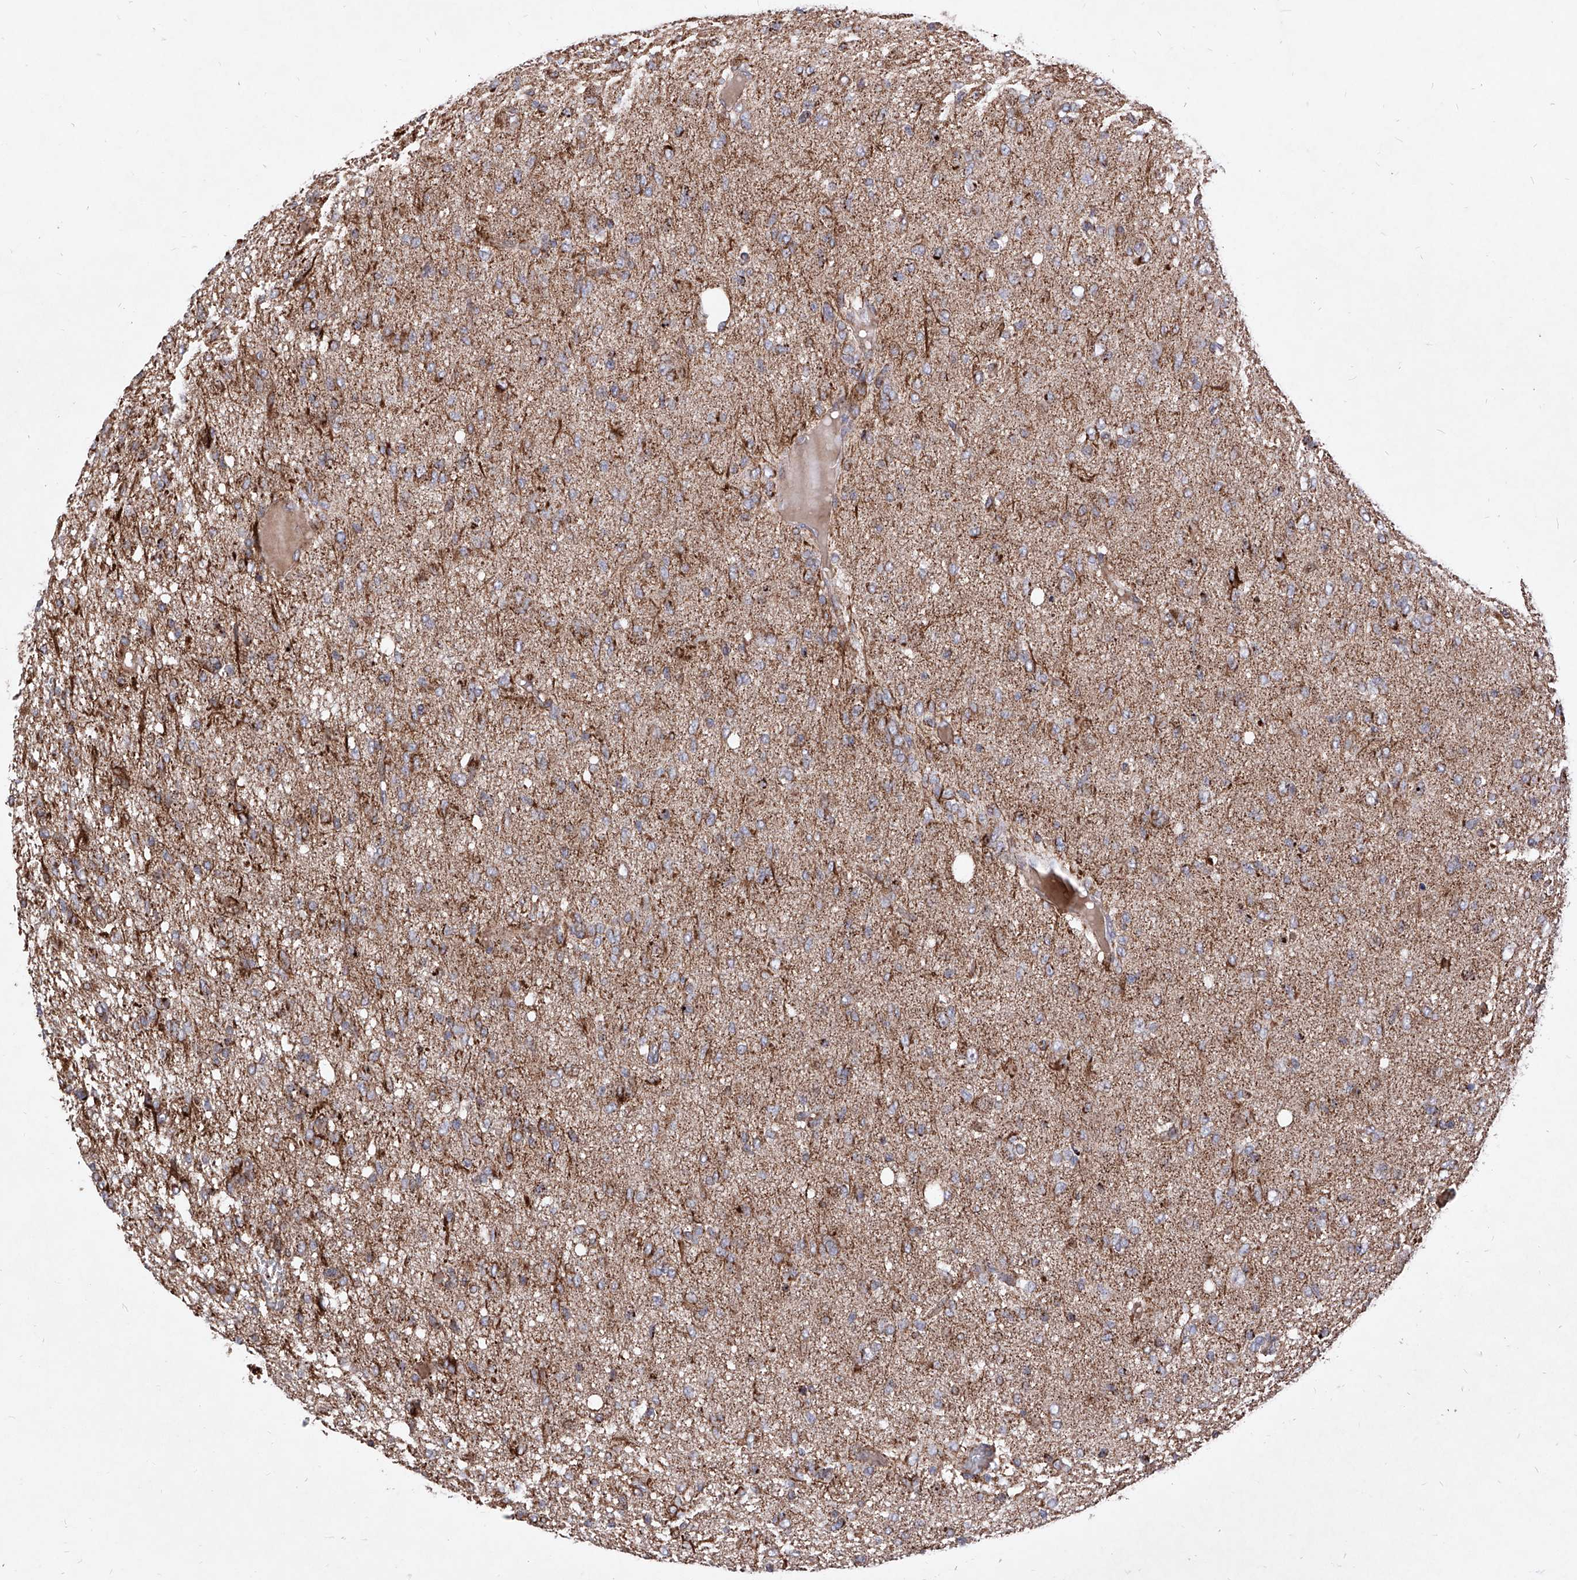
{"staining": {"intensity": "strong", "quantity": "<25%", "location": "cytoplasmic/membranous"}, "tissue": "glioma", "cell_type": "Tumor cells", "image_type": "cancer", "snomed": [{"axis": "morphology", "description": "Glioma, malignant, High grade"}, {"axis": "topography", "description": "Brain"}], "caption": "Glioma stained with a brown dye displays strong cytoplasmic/membranous positive positivity in approximately <25% of tumor cells.", "gene": "SEMA6A", "patient": {"sex": "female", "age": 59}}